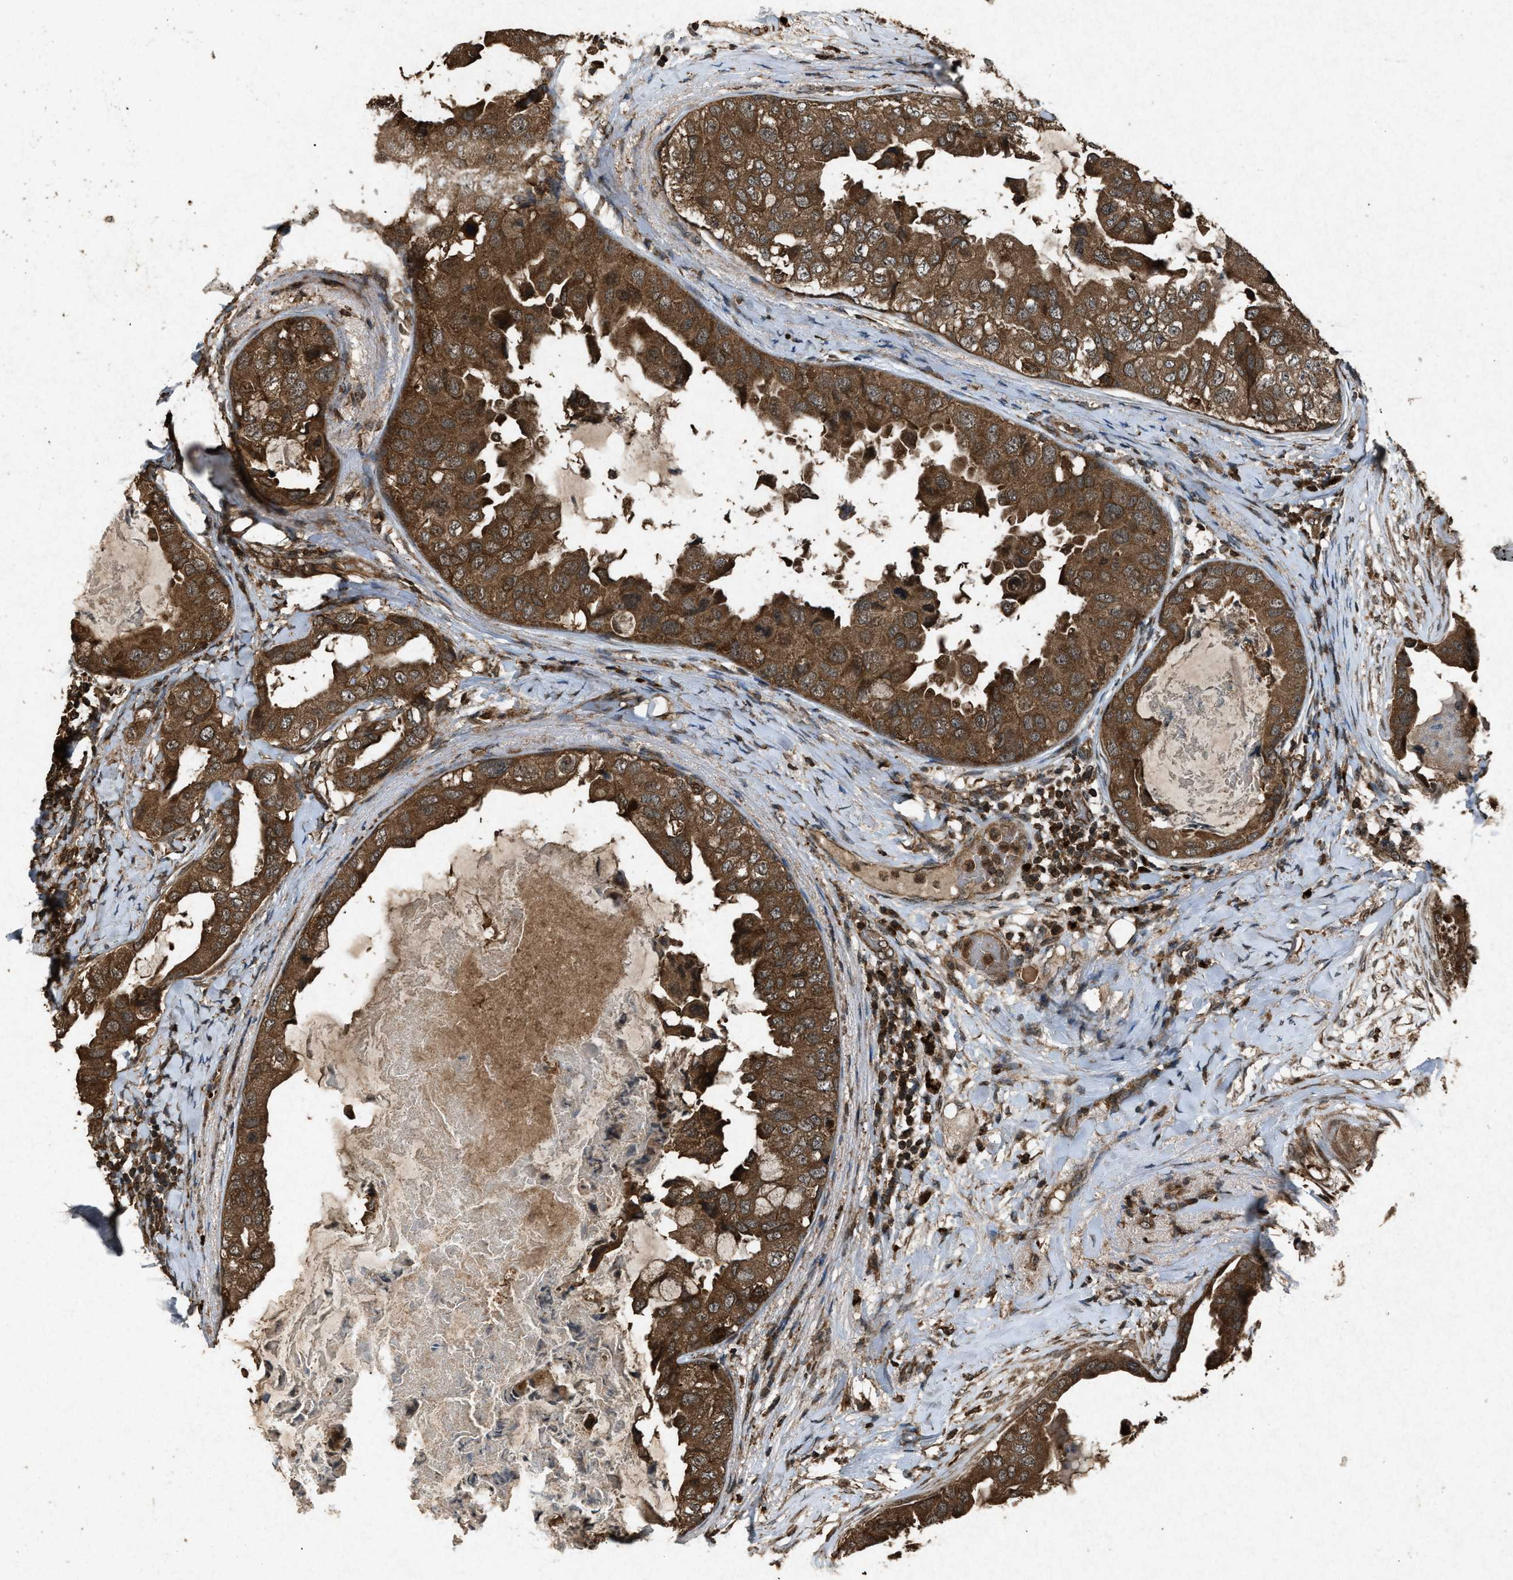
{"staining": {"intensity": "strong", "quantity": ">75%", "location": "cytoplasmic/membranous"}, "tissue": "breast cancer", "cell_type": "Tumor cells", "image_type": "cancer", "snomed": [{"axis": "morphology", "description": "Normal tissue, NOS"}, {"axis": "morphology", "description": "Duct carcinoma"}, {"axis": "topography", "description": "Breast"}], "caption": "Brown immunohistochemical staining in breast intraductal carcinoma displays strong cytoplasmic/membranous positivity in about >75% of tumor cells. Using DAB (brown) and hematoxylin (blue) stains, captured at high magnification using brightfield microscopy.", "gene": "OAS1", "patient": {"sex": "female", "age": 40}}